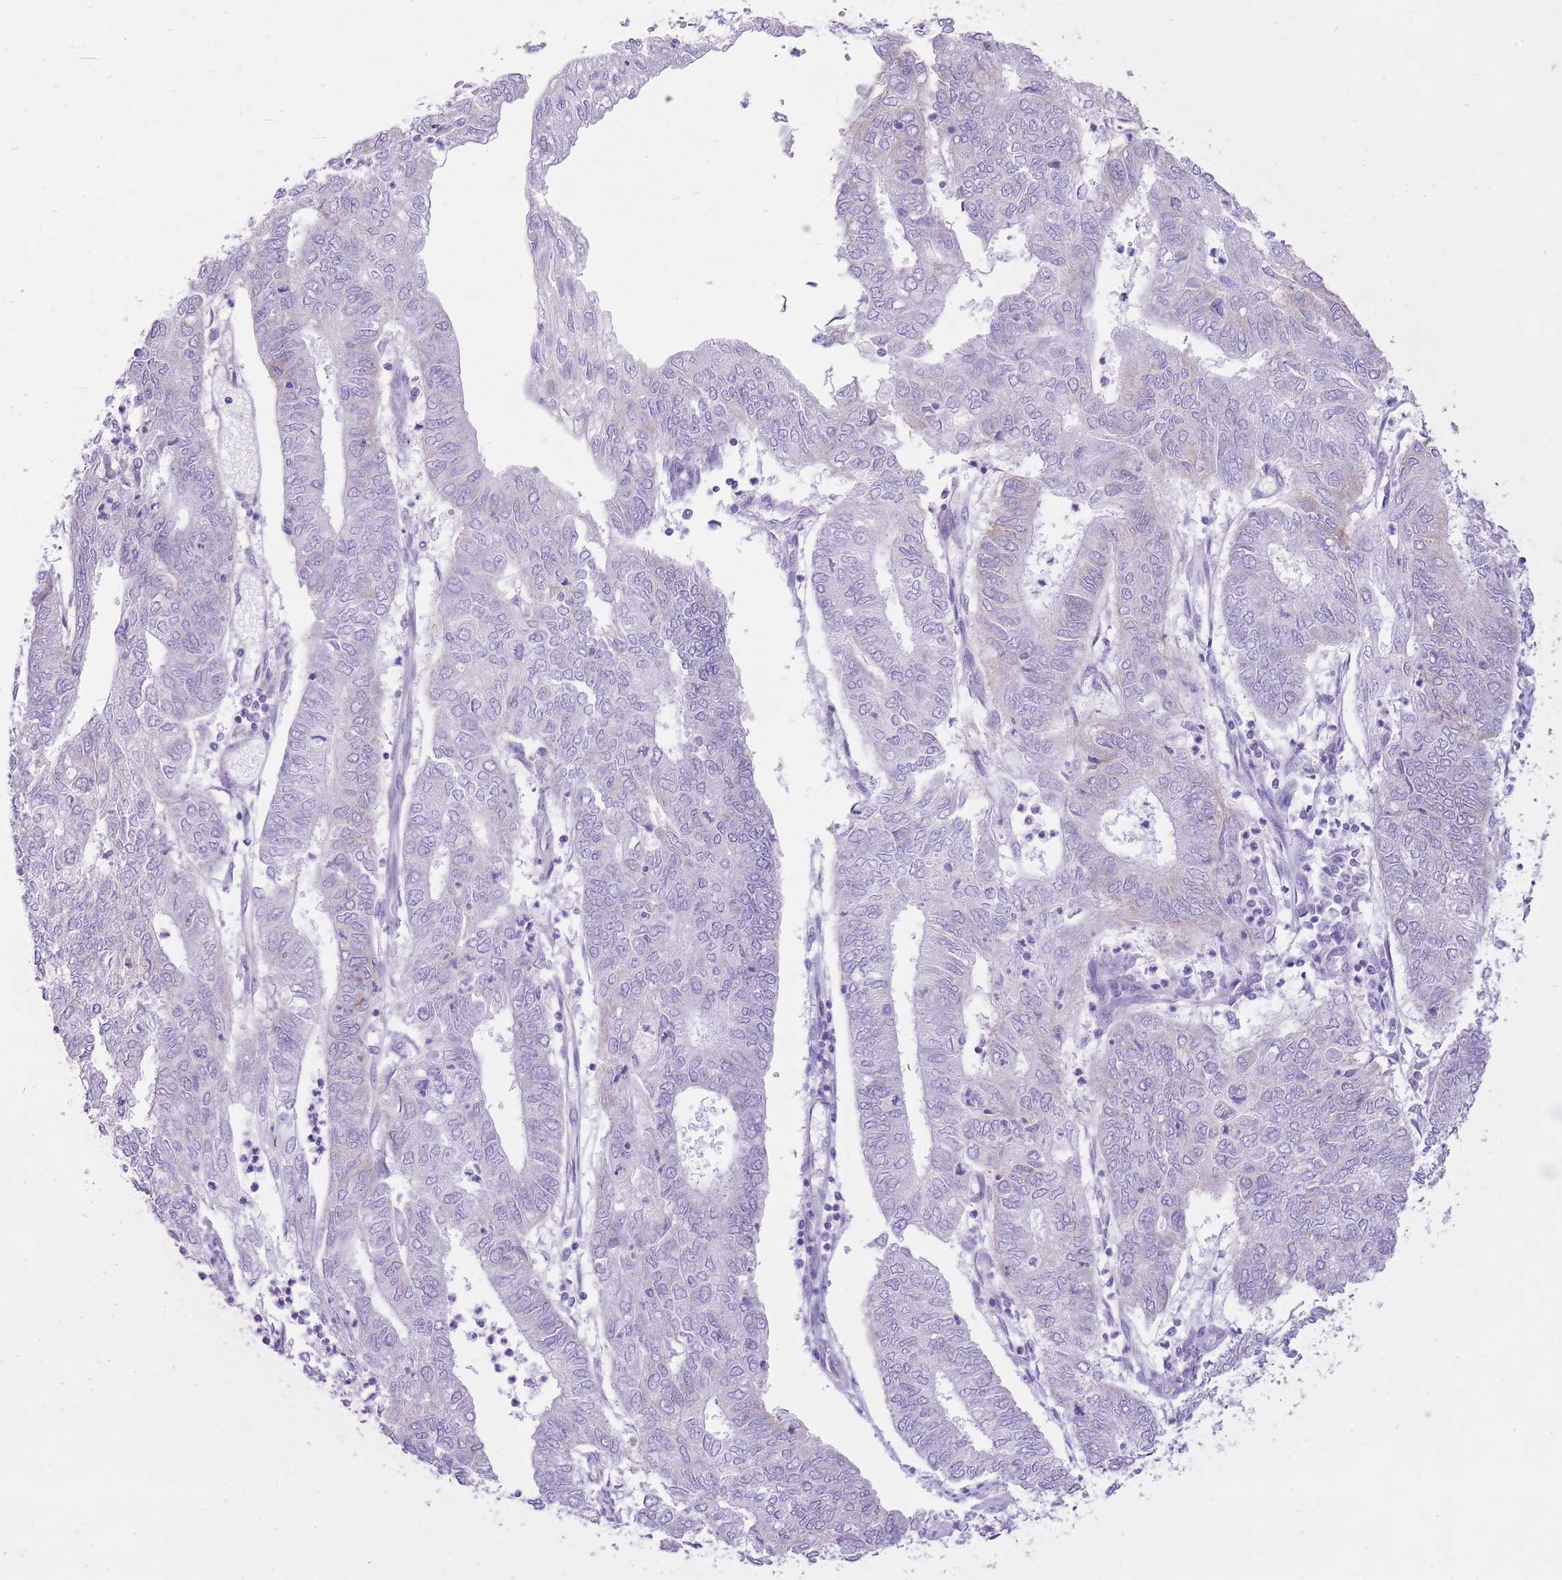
{"staining": {"intensity": "negative", "quantity": "none", "location": "none"}, "tissue": "endometrial cancer", "cell_type": "Tumor cells", "image_type": "cancer", "snomed": [{"axis": "morphology", "description": "Adenocarcinoma, NOS"}, {"axis": "topography", "description": "Endometrium"}], "caption": "A micrograph of endometrial adenocarcinoma stained for a protein exhibits no brown staining in tumor cells.", "gene": "SLC4A4", "patient": {"sex": "female", "age": 68}}